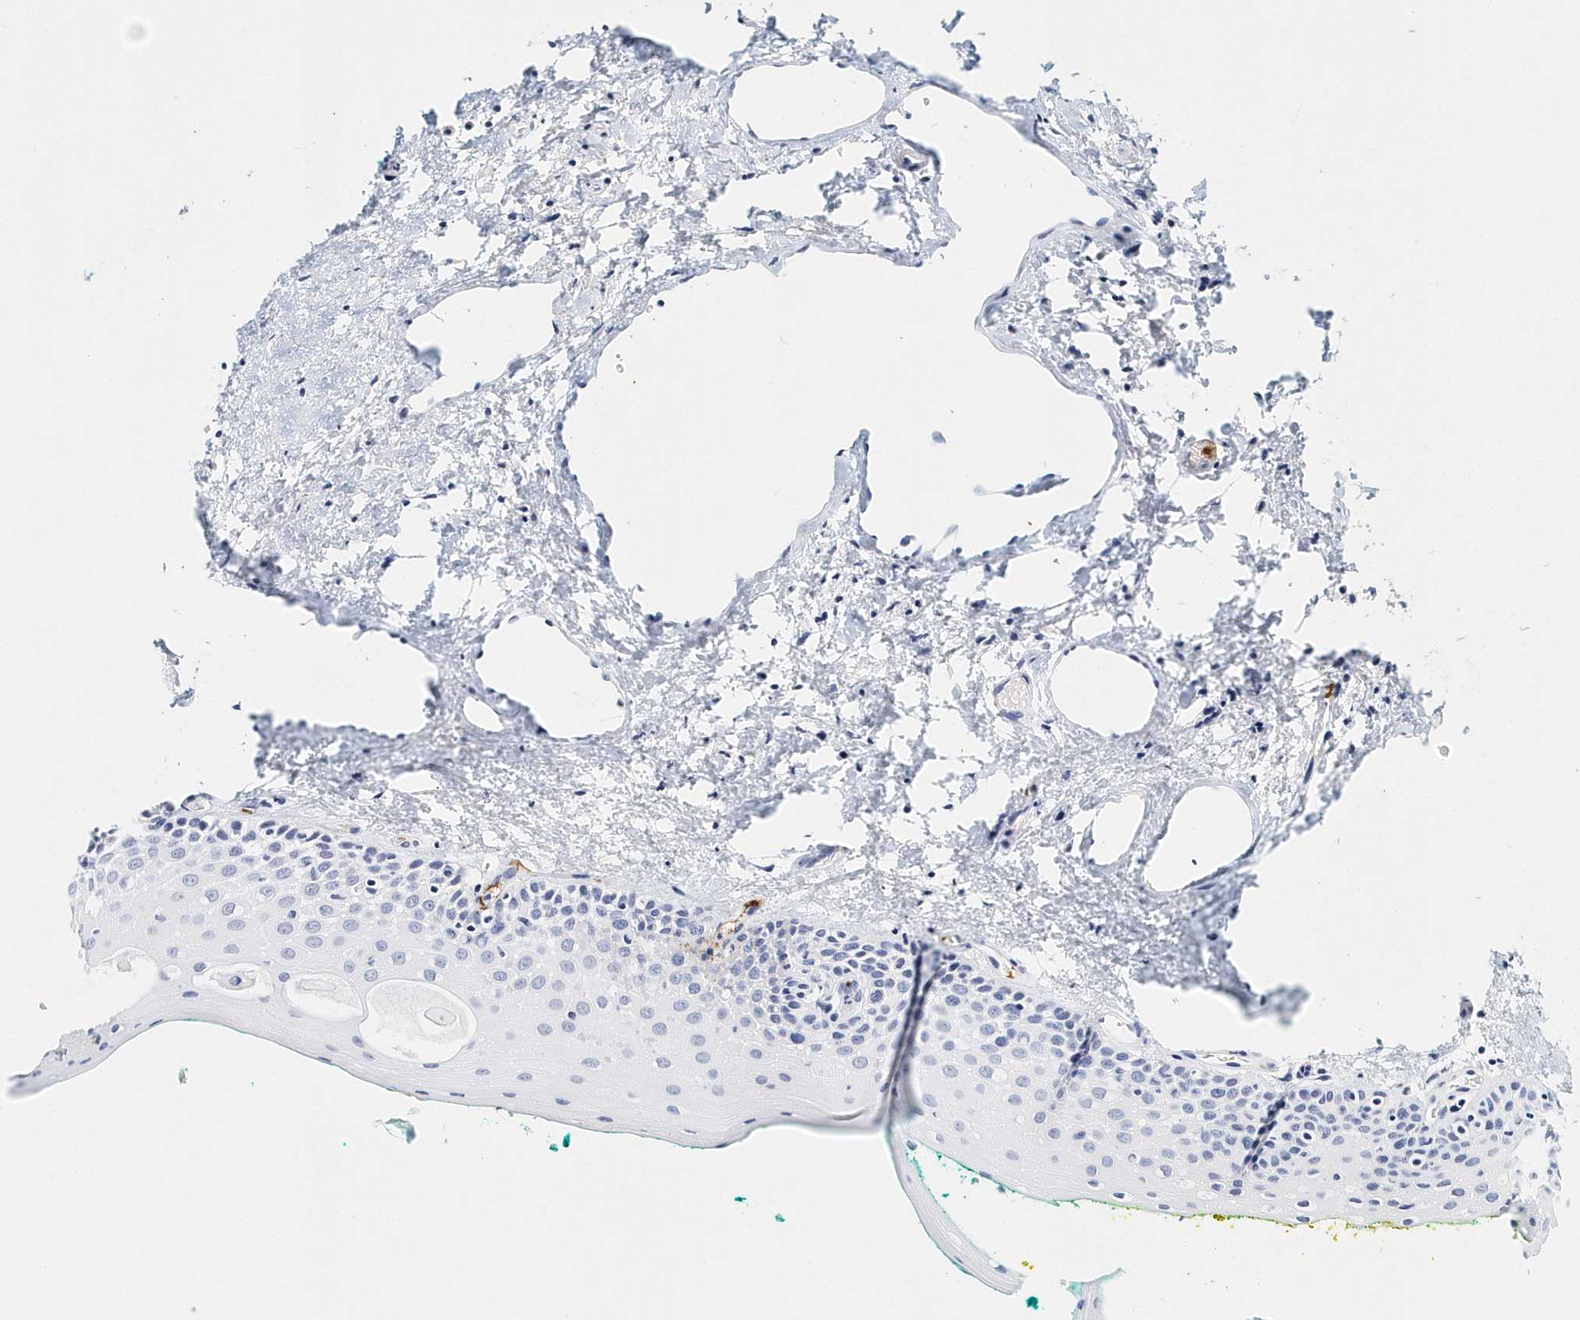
{"staining": {"intensity": "negative", "quantity": "none", "location": "none"}, "tissue": "oral mucosa", "cell_type": "Squamous epithelial cells", "image_type": "normal", "snomed": [{"axis": "morphology", "description": "Normal tissue, NOS"}, {"axis": "topography", "description": "Oral tissue"}], "caption": "Squamous epithelial cells are negative for protein expression in benign human oral mucosa. (Stains: DAB immunohistochemistry with hematoxylin counter stain, Microscopy: brightfield microscopy at high magnification).", "gene": "ITGA2B", "patient": {"sex": "female", "age": 70}}